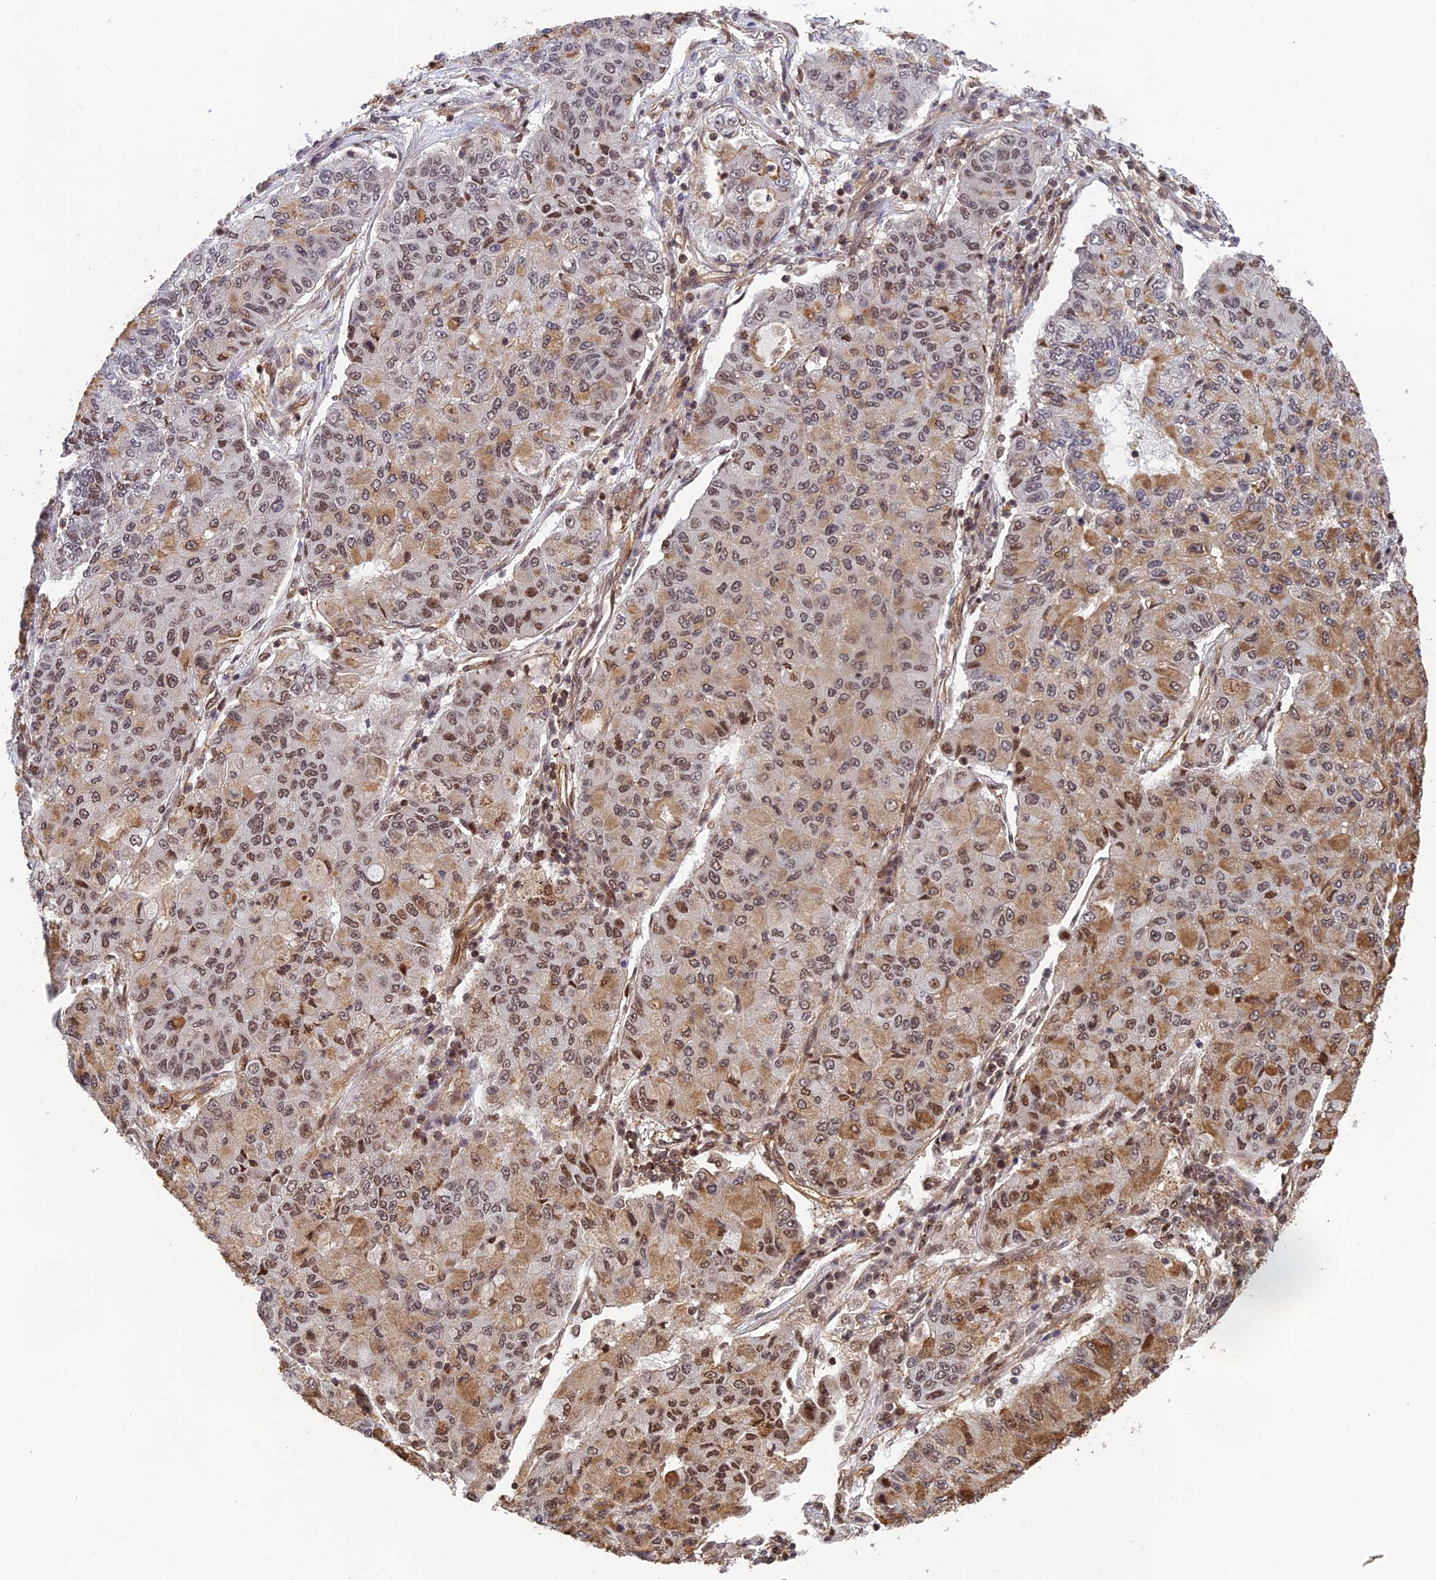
{"staining": {"intensity": "moderate", "quantity": "25%-75%", "location": "cytoplasmic/membranous,nuclear"}, "tissue": "lung cancer", "cell_type": "Tumor cells", "image_type": "cancer", "snomed": [{"axis": "morphology", "description": "Squamous cell carcinoma, NOS"}, {"axis": "topography", "description": "Lung"}], "caption": "Immunohistochemistry (IHC) of human squamous cell carcinoma (lung) shows medium levels of moderate cytoplasmic/membranous and nuclear staining in approximately 25%-75% of tumor cells. (Stains: DAB in brown, nuclei in blue, Microscopy: brightfield microscopy at high magnification).", "gene": "OSBPL1A", "patient": {"sex": "male", "age": 74}}